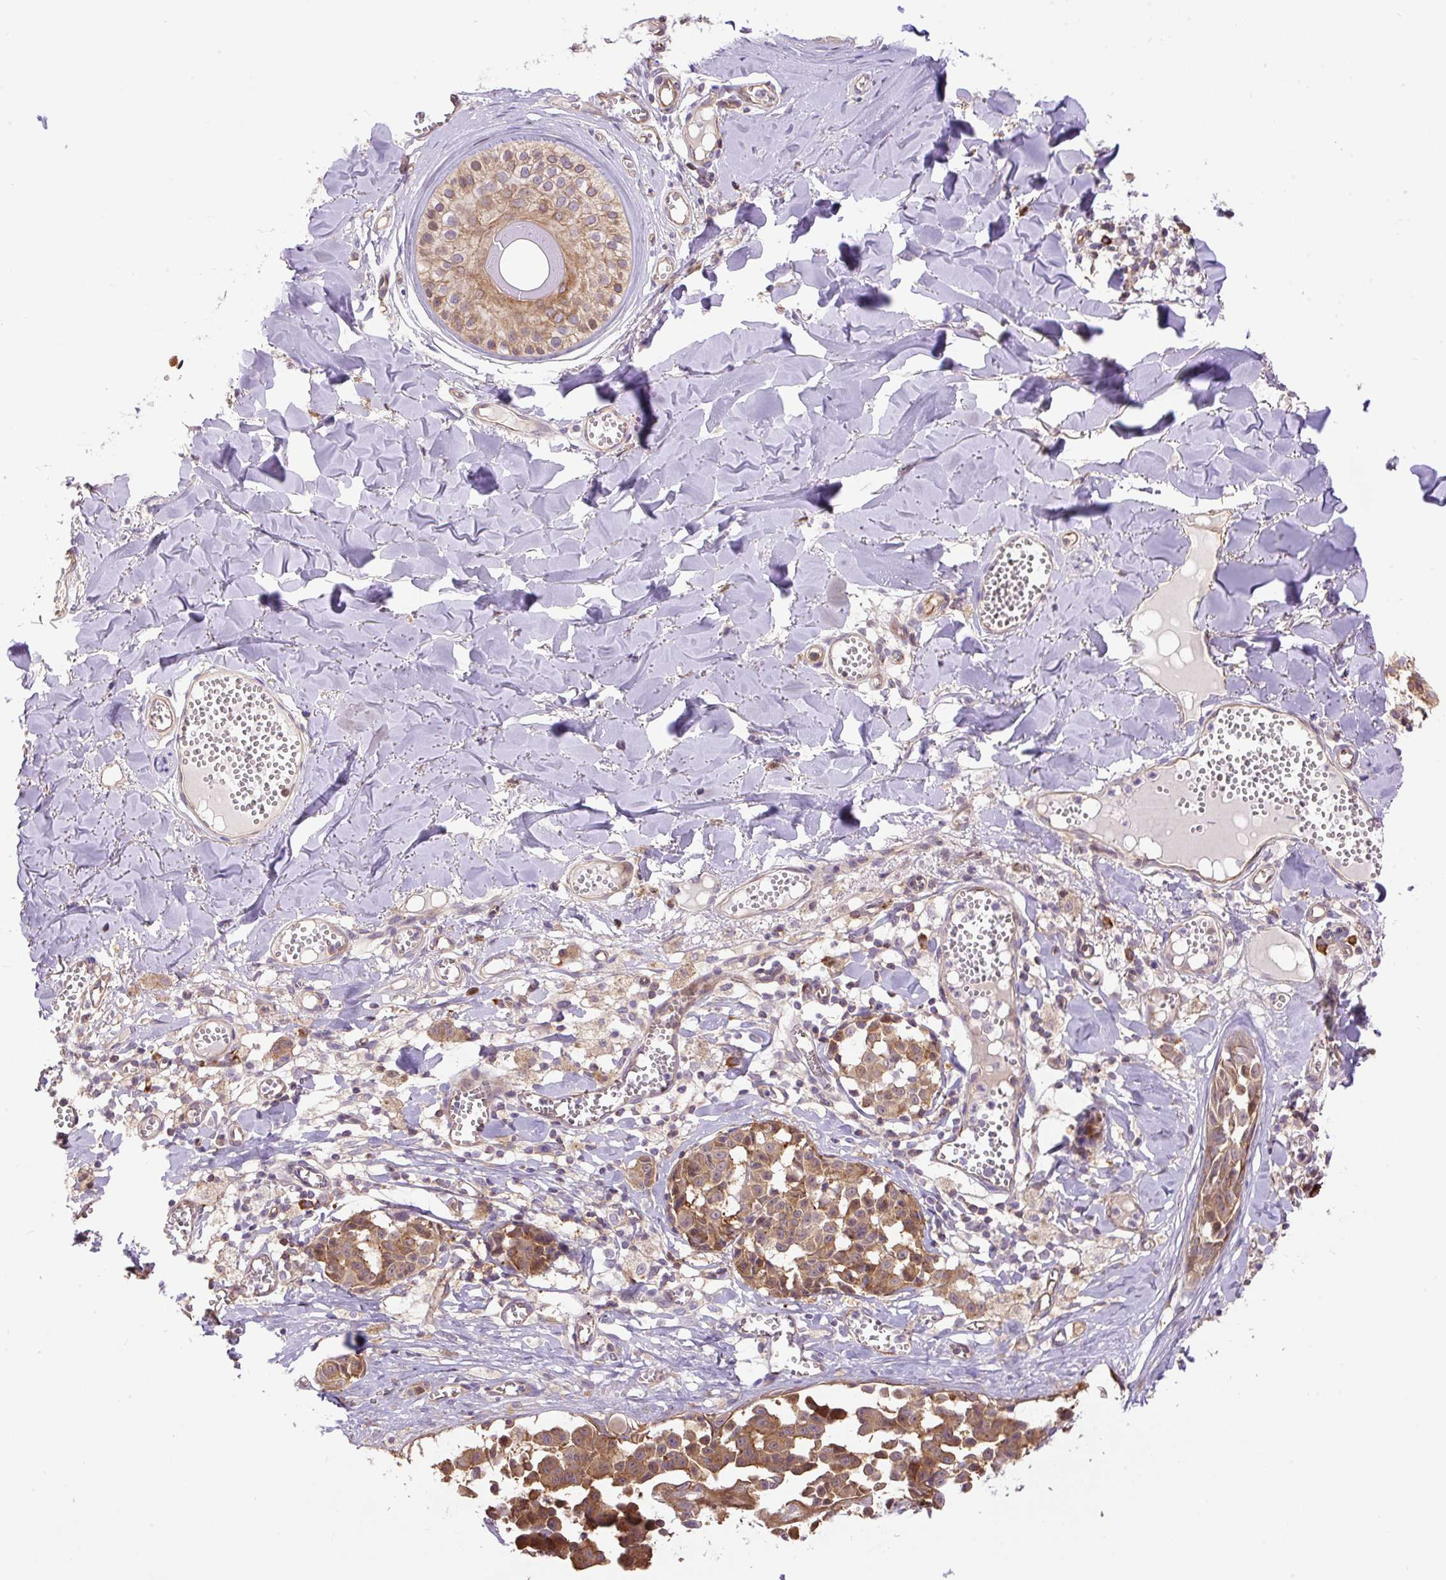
{"staining": {"intensity": "moderate", "quantity": ">75%", "location": "cytoplasmic/membranous"}, "tissue": "melanoma", "cell_type": "Tumor cells", "image_type": "cancer", "snomed": [{"axis": "morphology", "description": "Malignant melanoma, NOS"}, {"axis": "topography", "description": "Skin"}], "caption": "Protein staining of malignant melanoma tissue exhibits moderate cytoplasmic/membranous staining in about >75% of tumor cells. (Stains: DAB in brown, nuclei in blue, Microscopy: brightfield microscopy at high magnification).", "gene": "PPME1", "patient": {"sex": "female", "age": 43}}